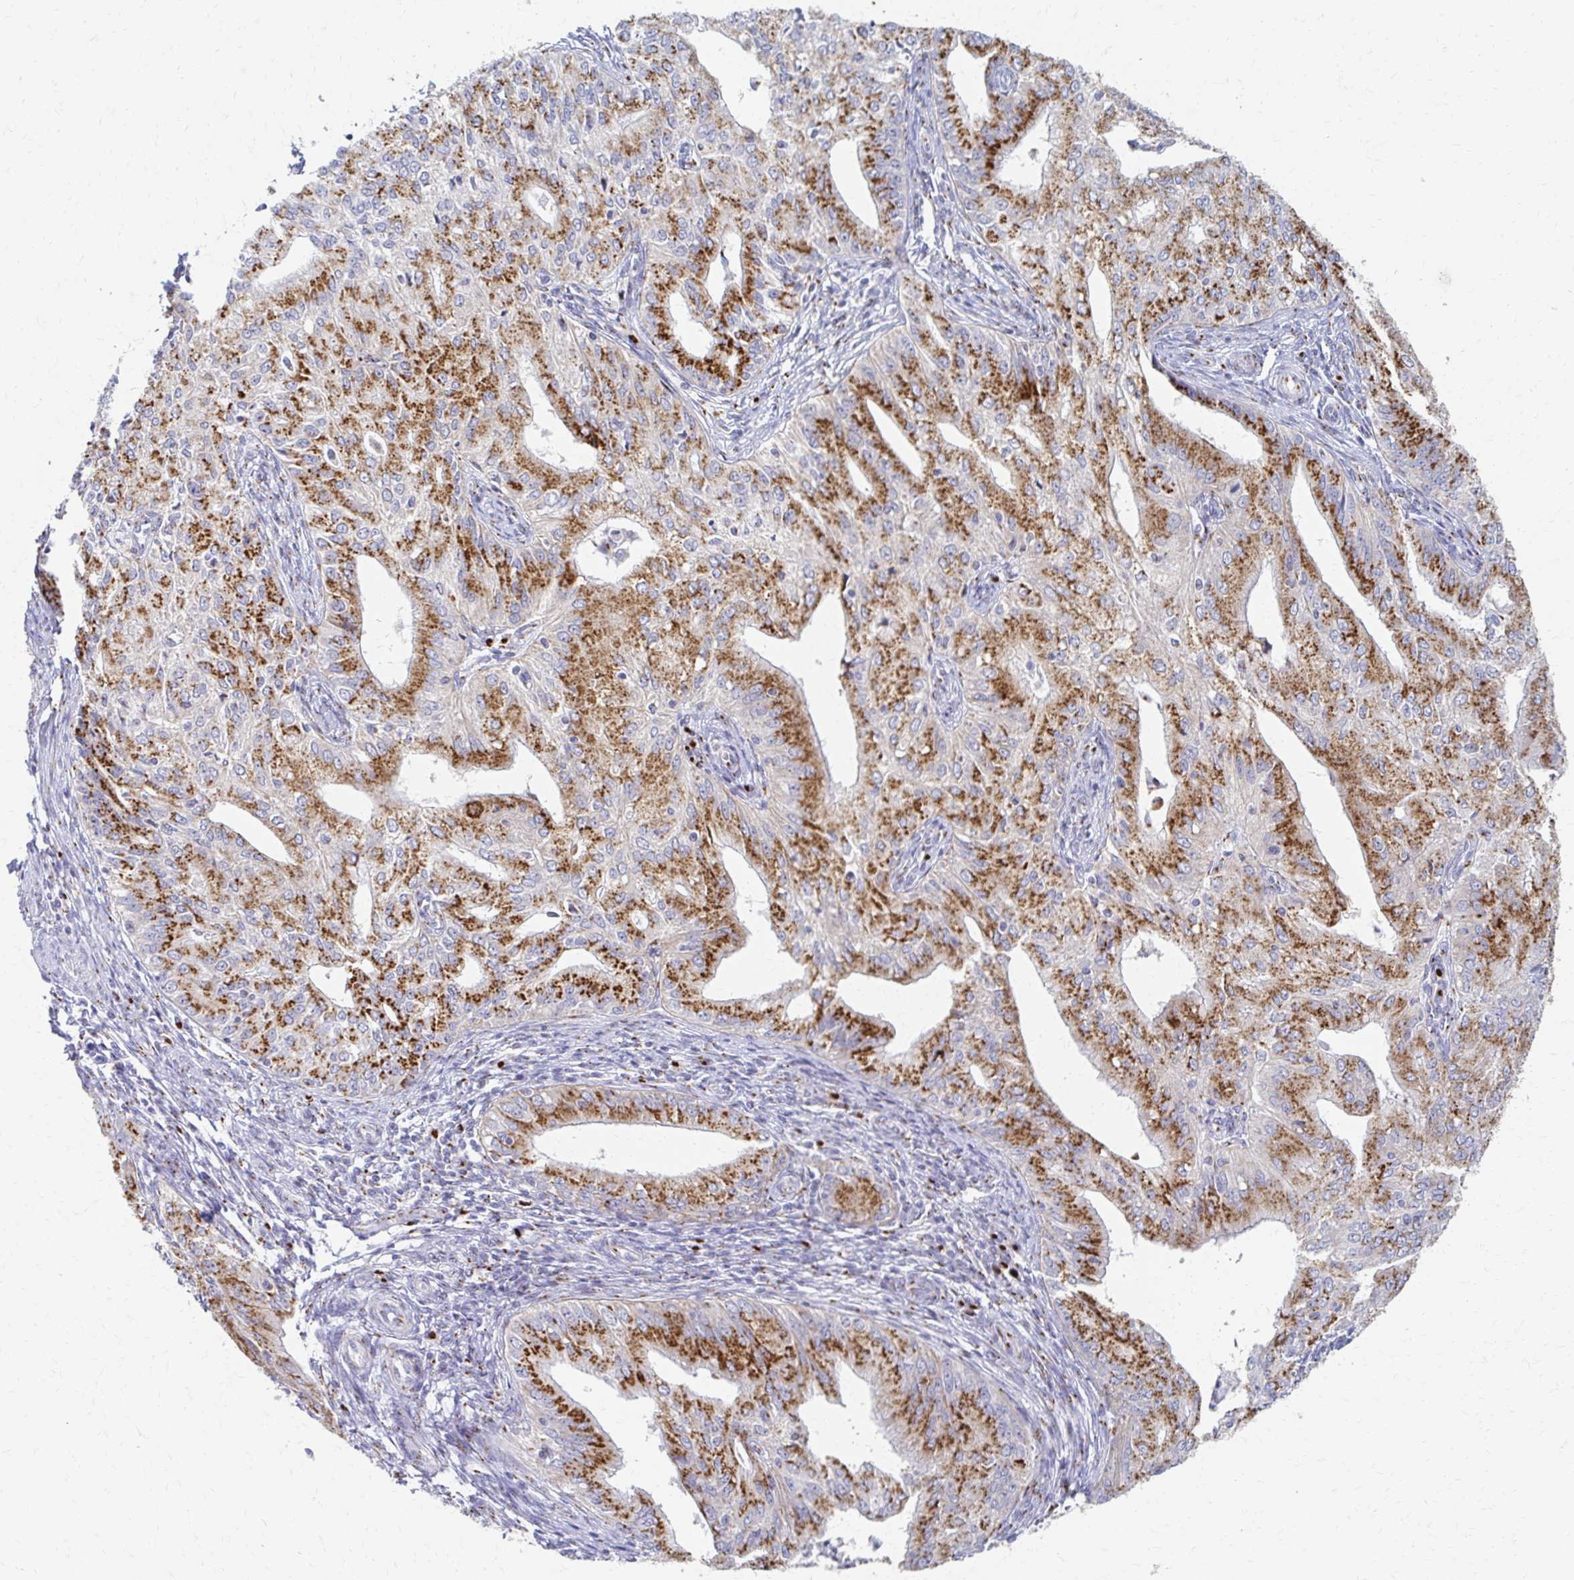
{"staining": {"intensity": "strong", "quantity": ">75%", "location": "cytoplasmic/membranous"}, "tissue": "endometrial cancer", "cell_type": "Tumor cells", "image_type": "cancer", "snomed": [{"axis": "morphology", "description": "Adenocarcinoma, NOS"}, {"axis": "topography", "description": "Endometrium"}], "caption": "Immunohistochemistry (IHC) (DAB) staining of human endometrial cancer reveals strong cytoplasmic/membranous protein staining in approximately >75% of tumor cells. The protein of interest is shown in brown color, while the nuclei are stained blue.", "gene": "TM9SF1", "patient": {"sex": "female", "age": 50}}